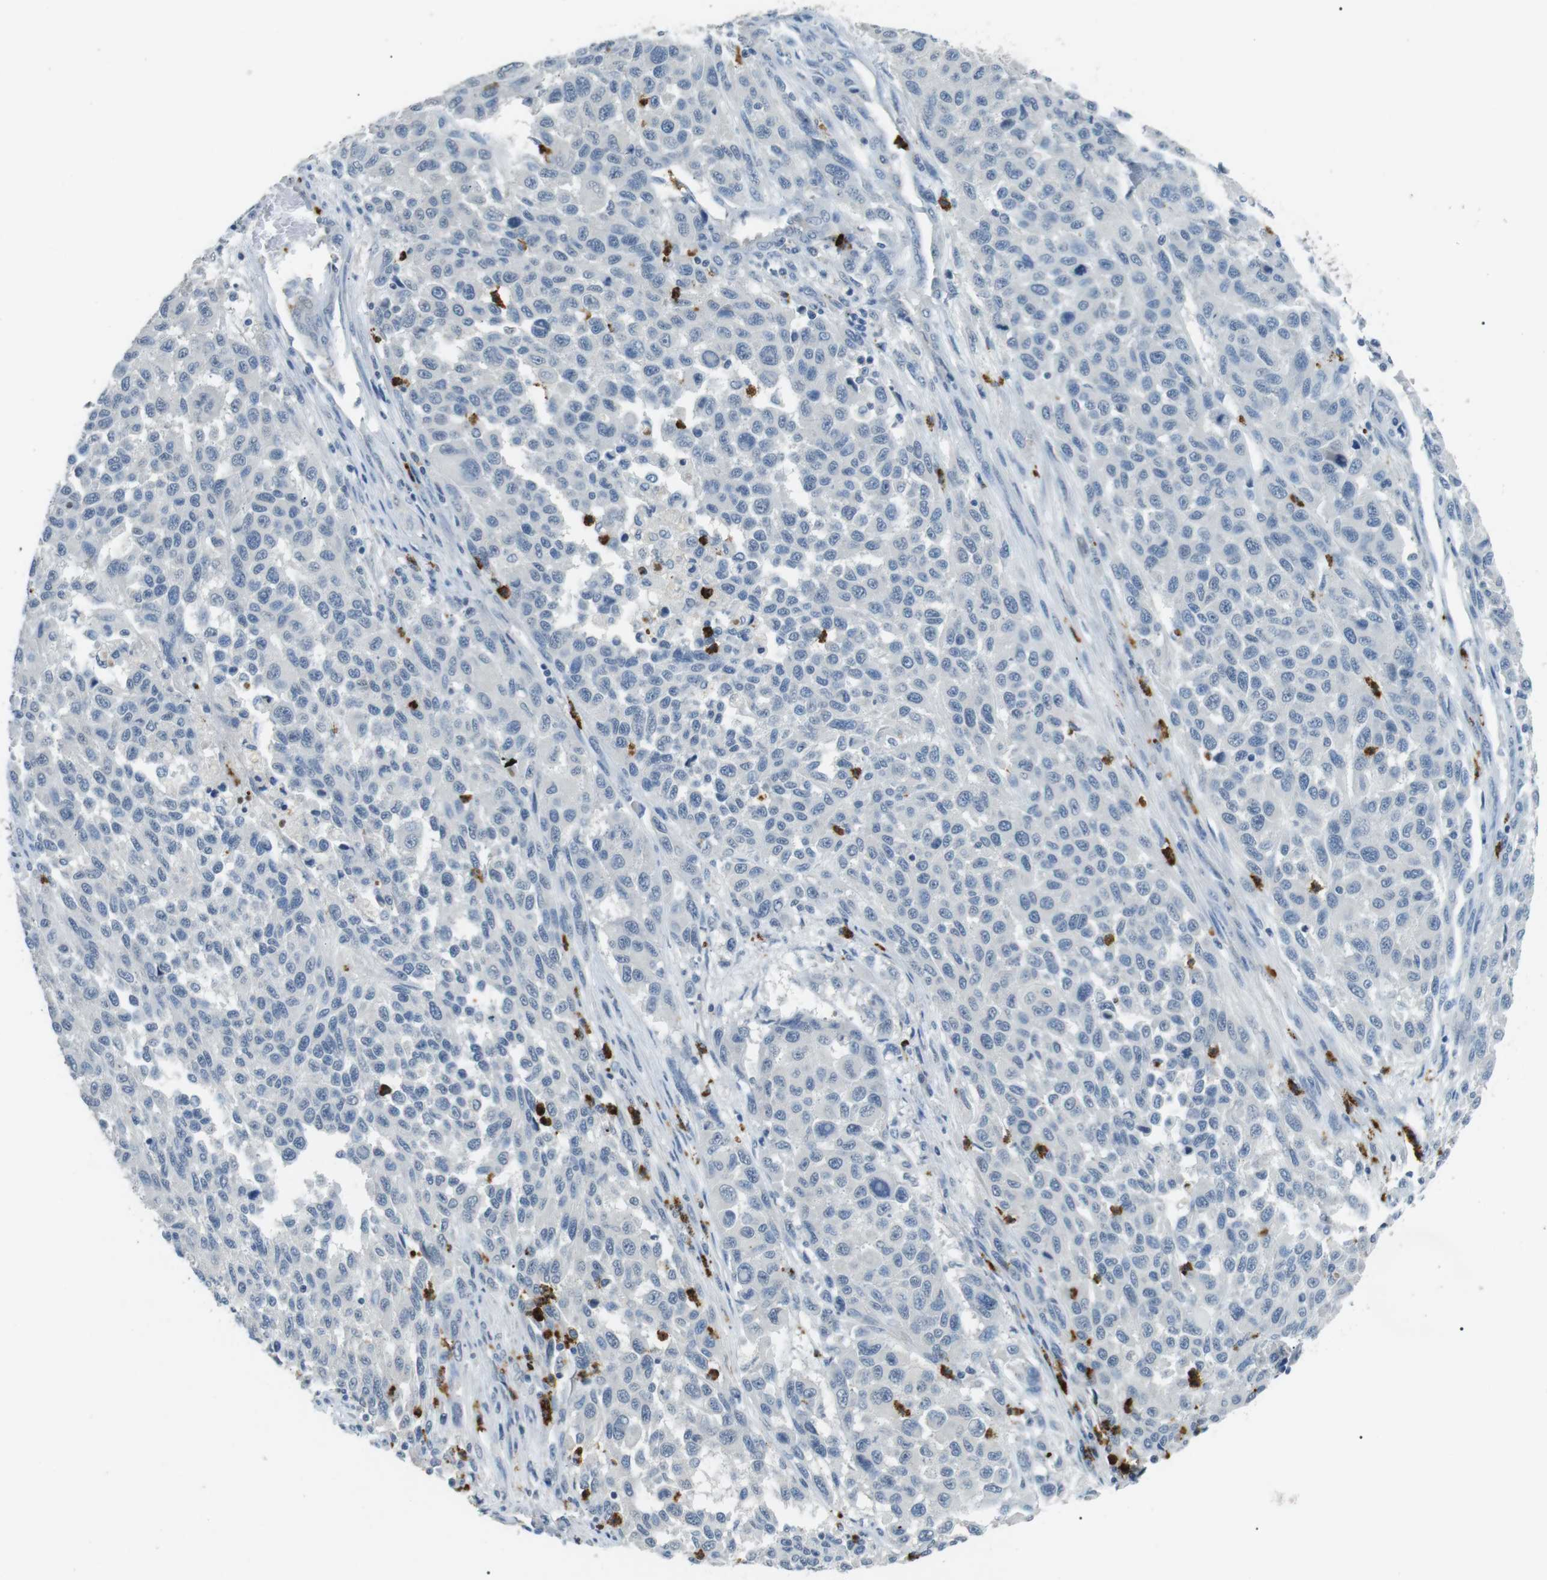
{"staining": {"intensity": "negative", "quantity": "none", "location": "none"}, "tissue": "melanoma", "cell_type": "Tumor cells", "image_type": "cancer", "snomed": [{"axis": "morphology", "description": "Malignant melanoma, Metastatic site"}, {"axis": "topography", "description": "Lymph node"}], "caption": "Tumor cells are negative for brown protein staining in malignant melanoma (metastatic site).", "gene": "GZMM", "patient": {"sex": "male", "age": 61}}